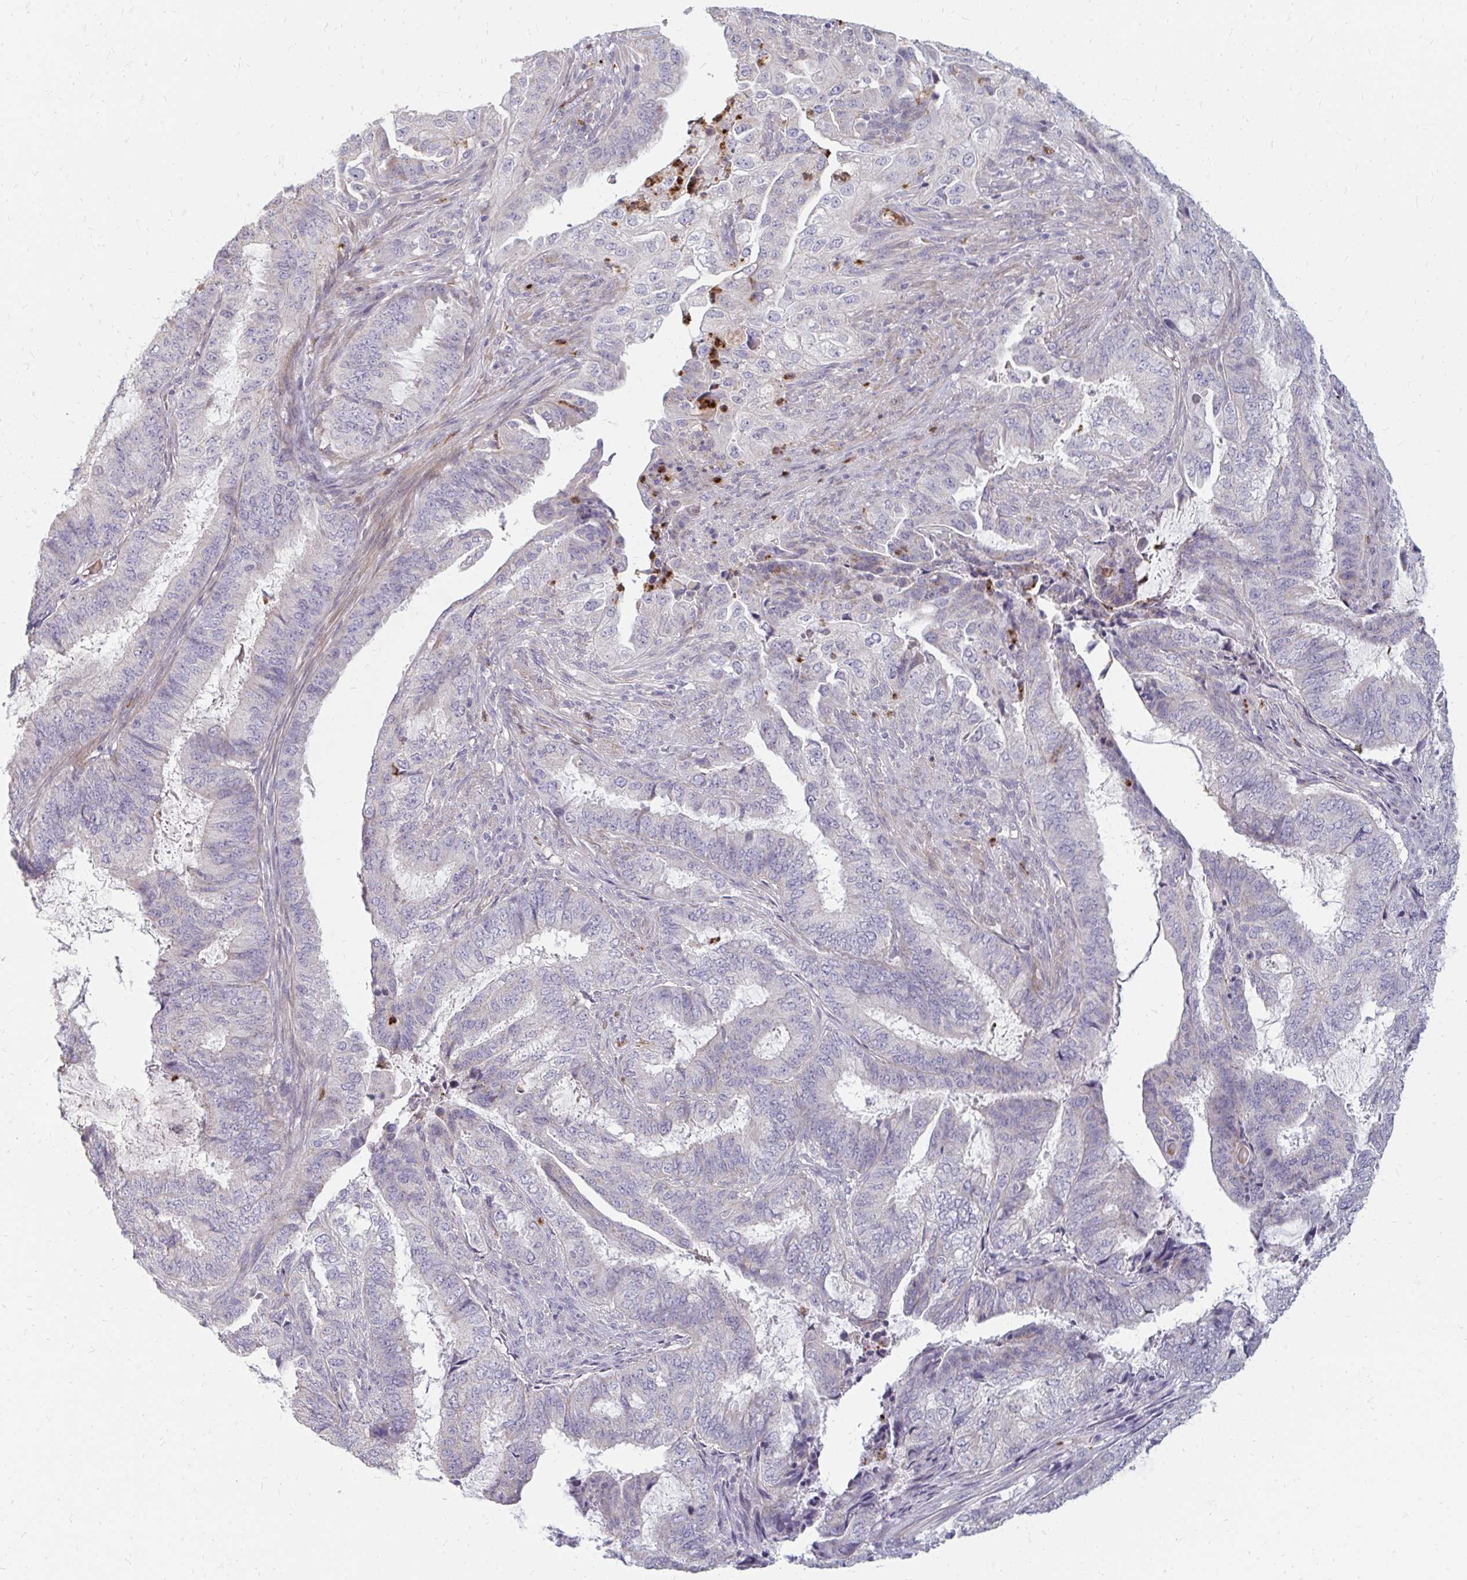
{"staining": {"intensity": "negative", "quantity": "none", "location": "none"}, "tissue": "endometrial cancer", "cell_type": "Tumor cells", "image_type": "cancer", "snomed": [{"axis": "morphology", "description": "Adenocarcinoma, NOS"}, {"axis": "topography", "description": "Endometrium"}], "caption": "IHC histopathology image of neoplastic tissue: human adenocarcinoma (endometrial) stained with DAB reveals no significant protein staining in tumor cells. (IHC, brightfield microscopy, high magnification).", "gene": "RAB33A", "patient": {"sex": "female", "age": 51}}